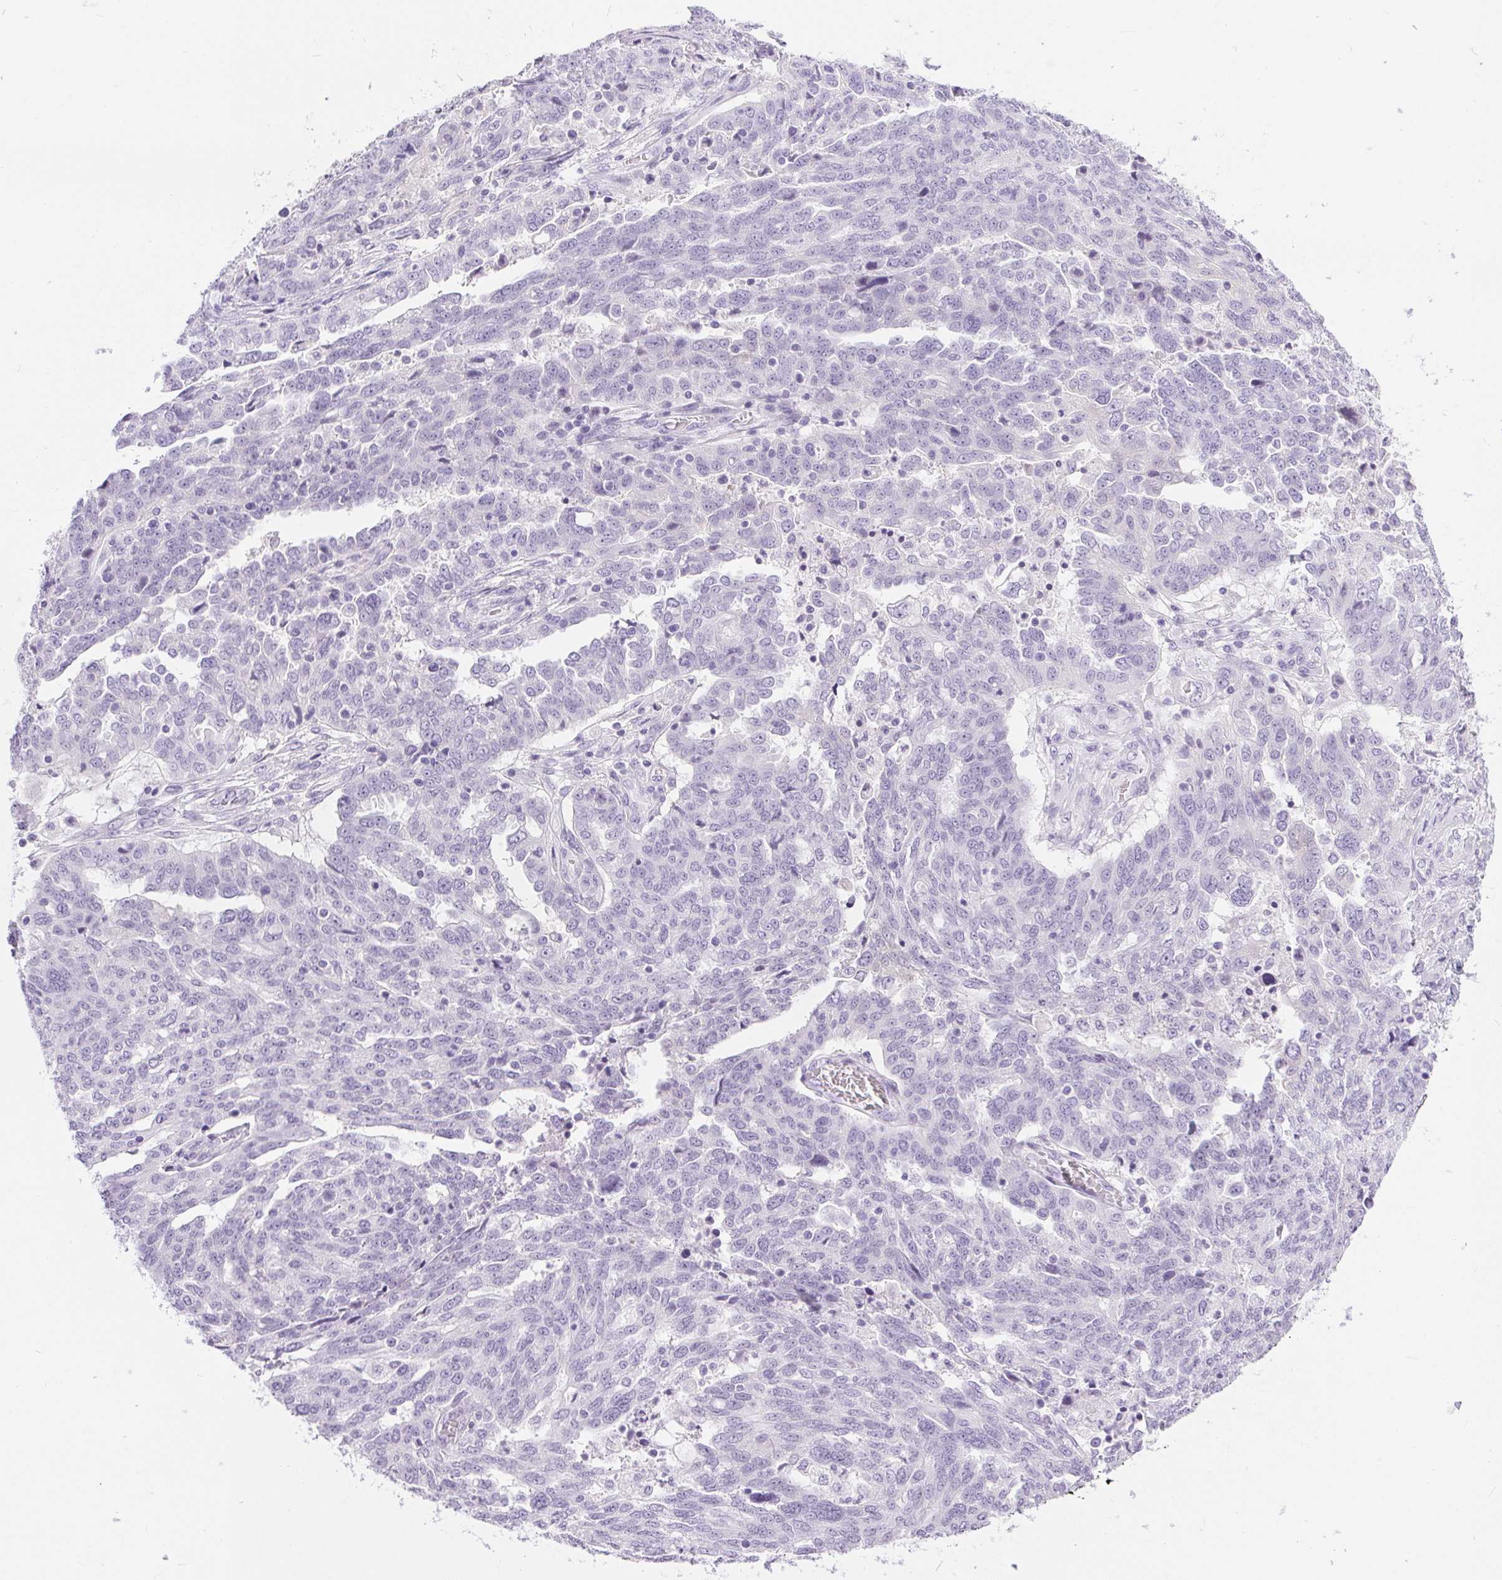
{"staining": {"intensity": "negative", "quantity": "none", "location": "none"}, "tissue": "ovarian cancer", "cell_type": "Tumor cells", "image_type": "cancer", "snomed": [{"axis": "morphology", "description": "Cystadenocarcinoma, serous, NOS"}, {"axis": "topography", "description": "Ovary"}], "caption": "There is no significant positivity in tumor cells of serous cystadenocarcinoma (ovarian).", "gene": "XDH", "patient": {"sex": "female", "age": 67}}